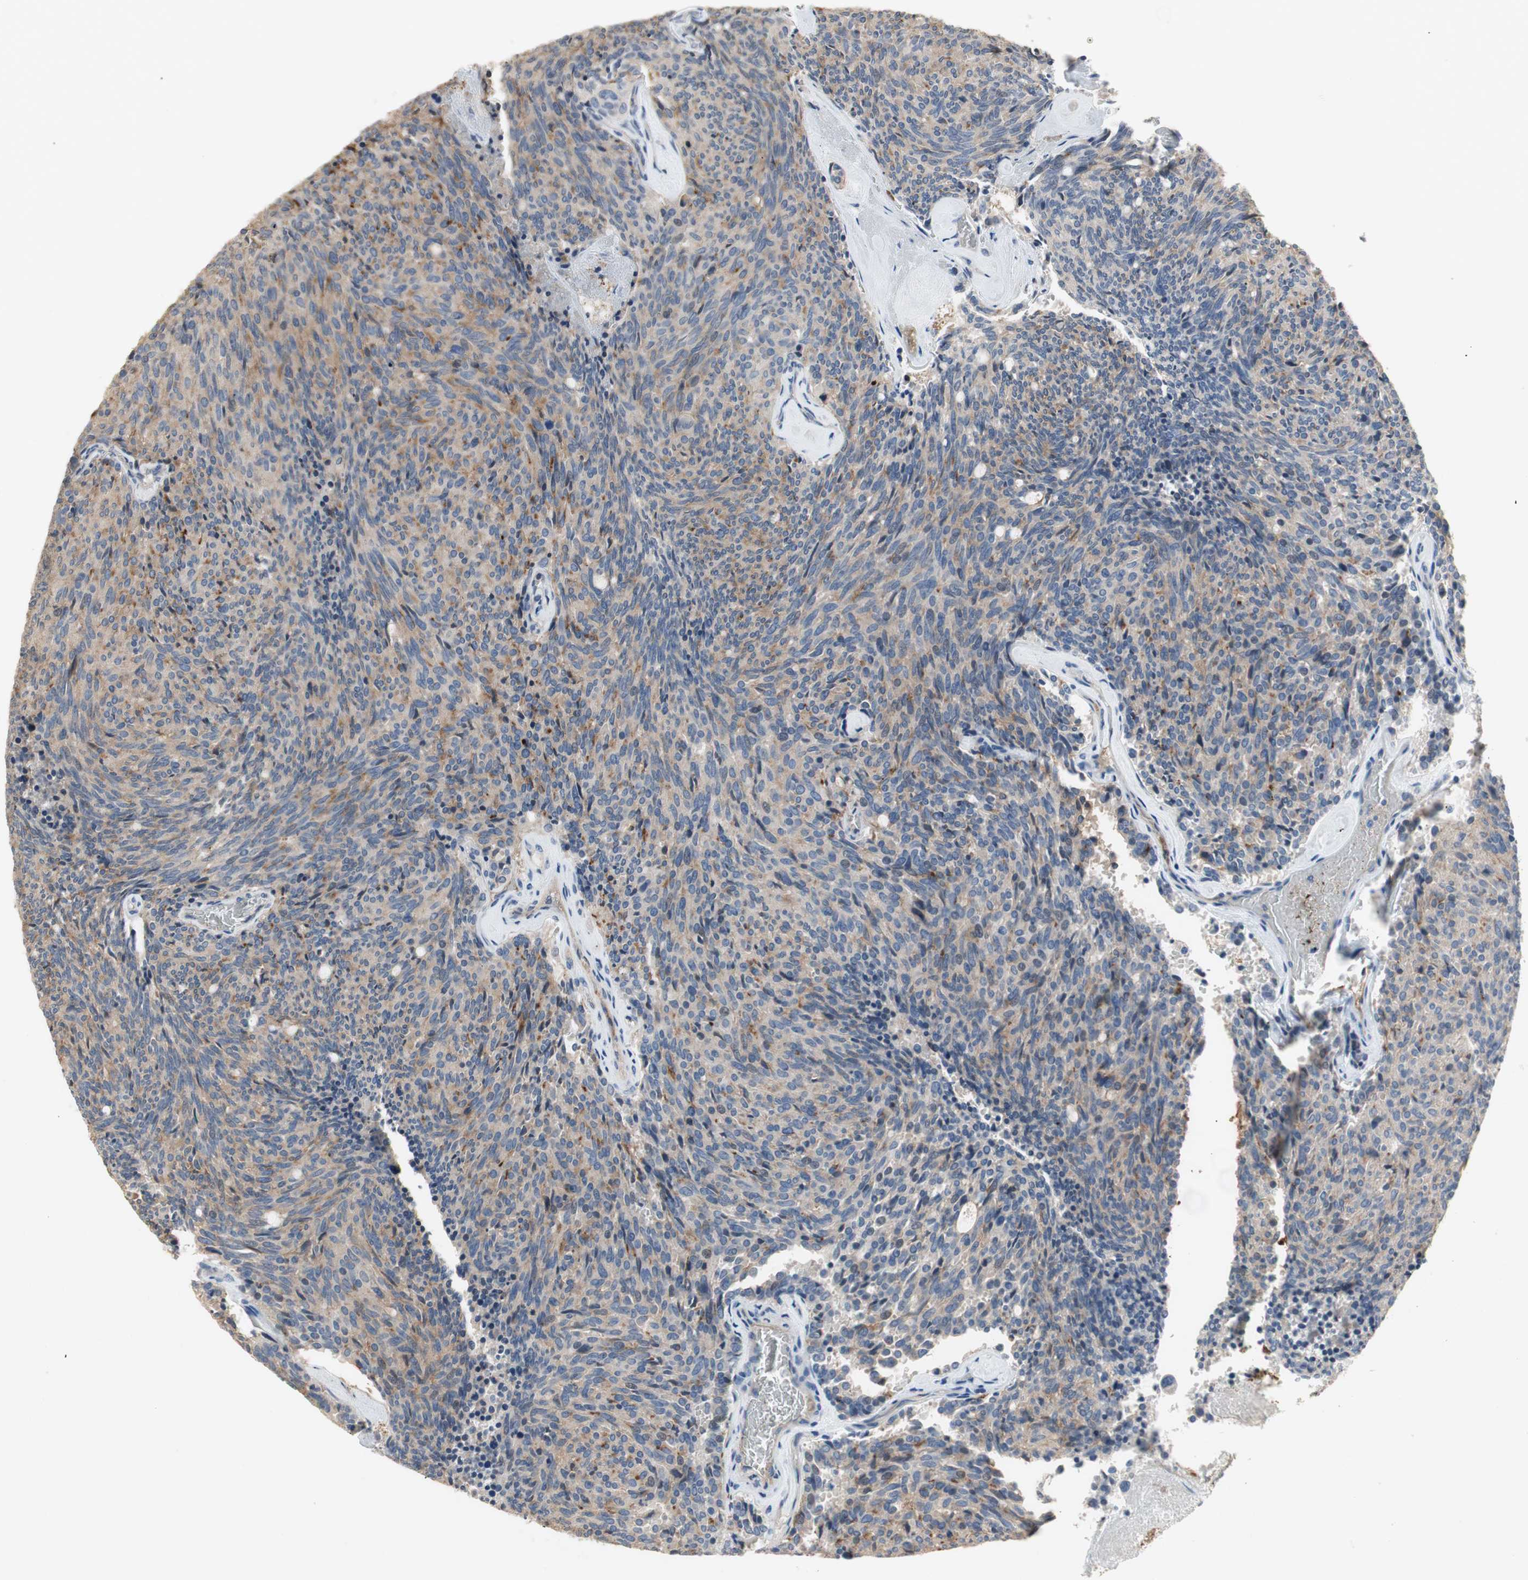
{"staining": {"intensity": "moderate", "quantity": "25%-75%", "location": "cytoplasmic/membranous"}, "tissue": "carcinoid", "cell_type": "Tumor cells", "image_type": "cancer", "snomed": [{"axis": "morphology", "description": "Carcinoid, malignant, NOS"}, {"axis": "topography", "description": "Pancreas"}], "caption": "Protein analysis of carcinoid tissue exhibits moderate cytoplasmic/membranous positivity in approximately 25%-75% of tumor cells. Ihc stains the protein in brown and the nuclei are stained blue.", "gene": "ALPL", "patient": {"sex": "female", "age": 54}}